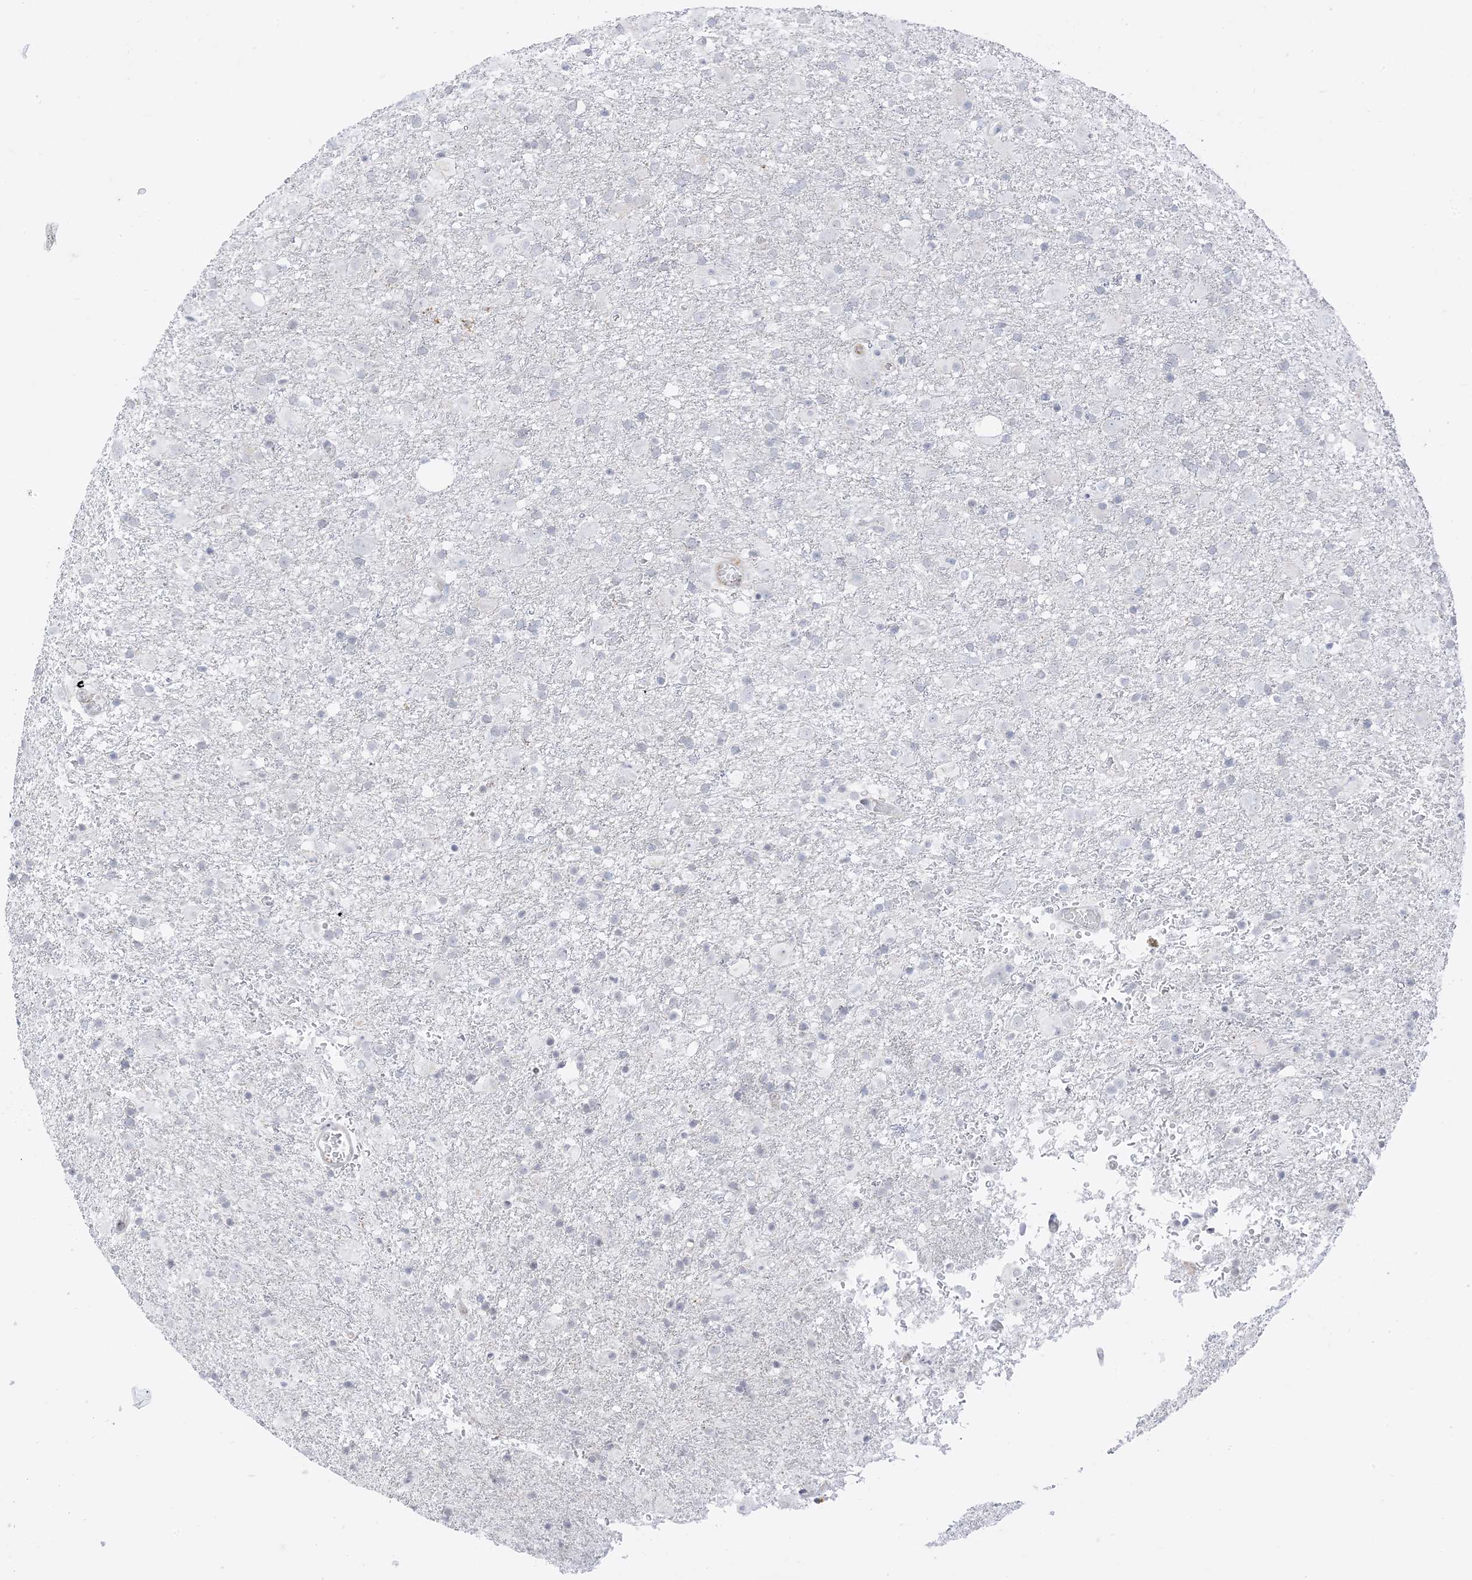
{"staining": {"intensity": "negative", "quantity": "none", "location": "none"}, "tissue": "glioma", "cell_type": "Tumor cells", "image_type": "cancer", "snomed": [{"axis": "morphology", "description": "Glioma, malignant, Low grade"}, {"axis": "topography", "description": "Brain"}], "caption": "Immunohistochemistry (IHC) photomicrograph of malignant low-grade glioma stained for a protein (brown), which demonstrates no expression in tumor cells.", "gene": "RAC1", "patient": {"sex": "male", "age": 65}}